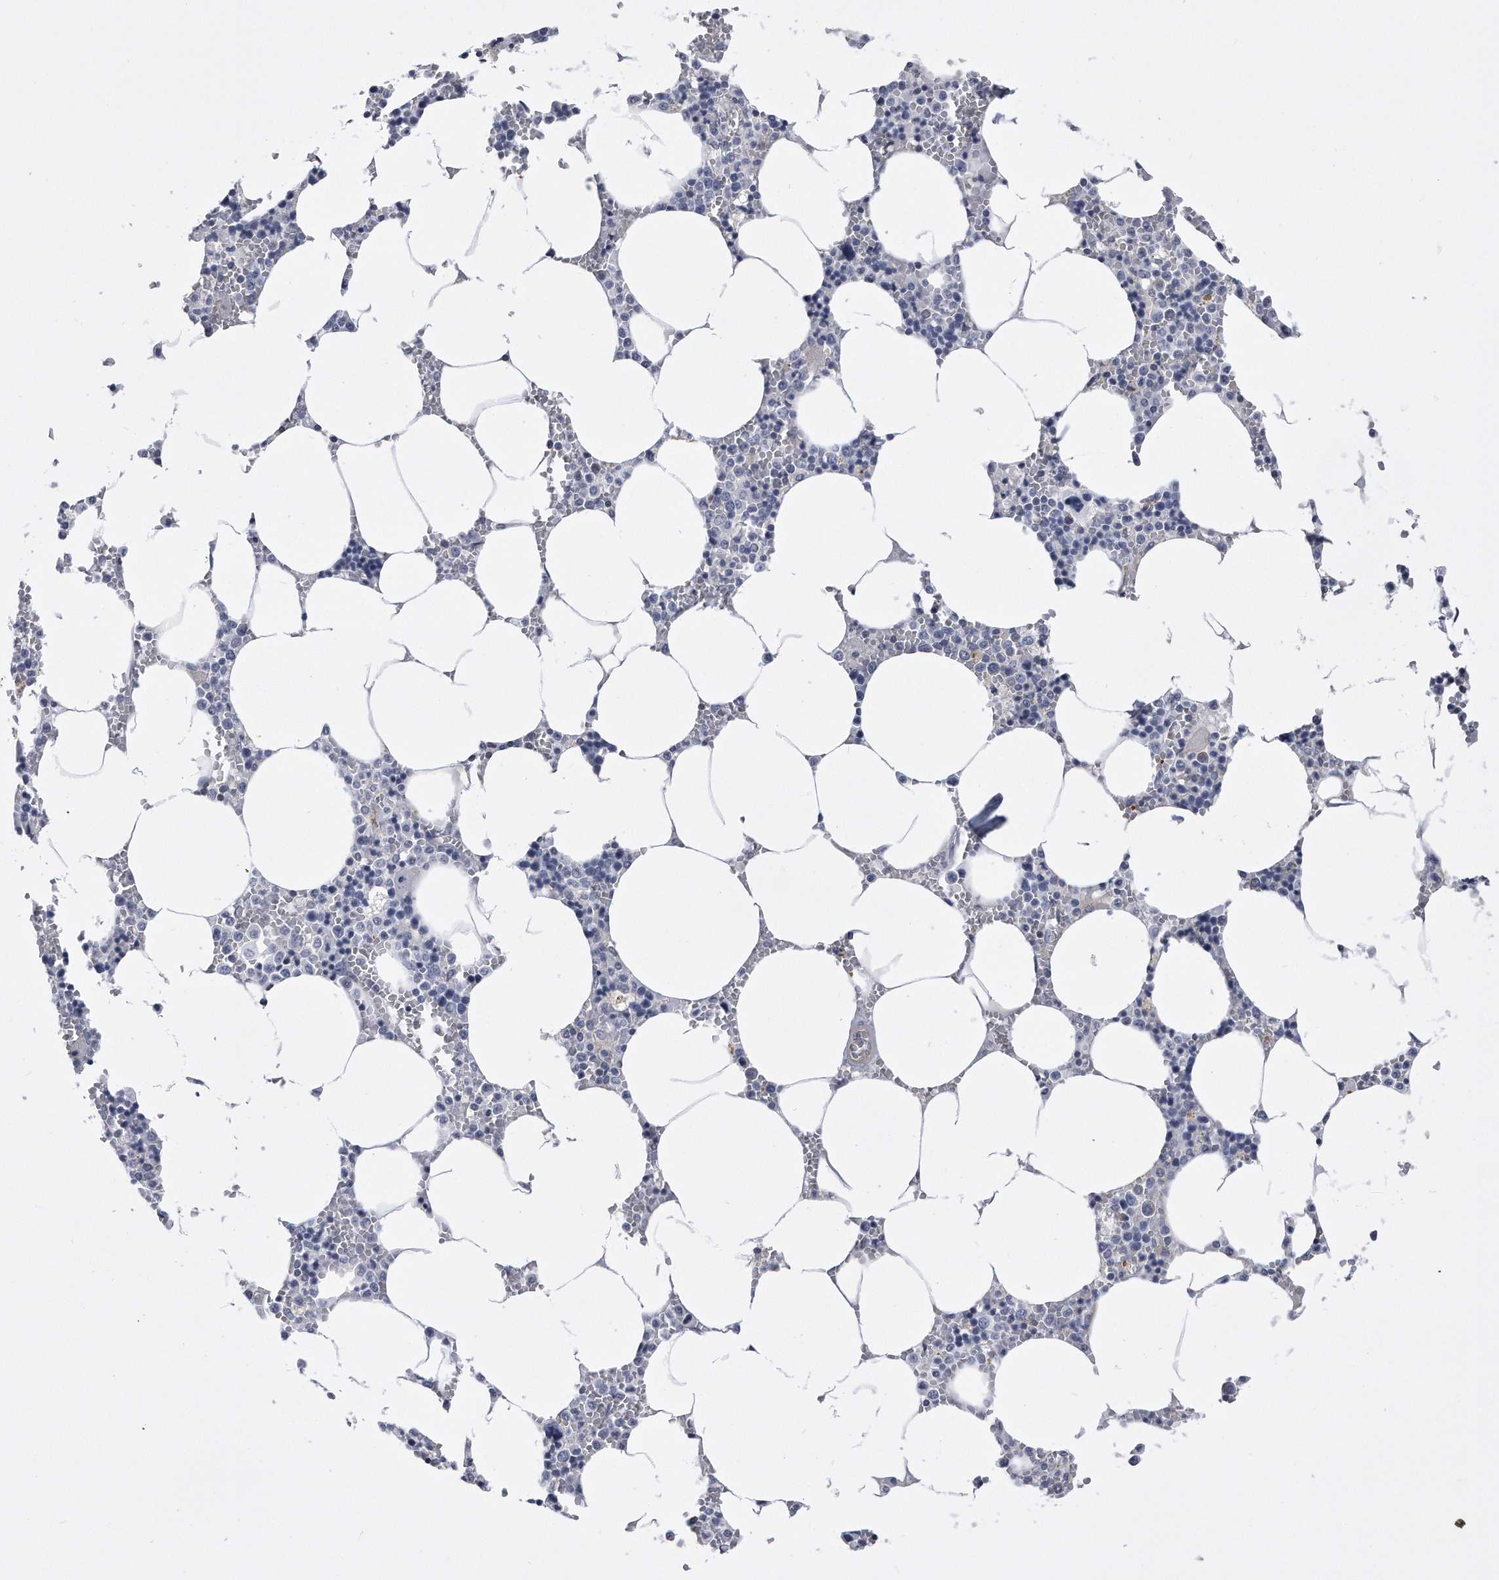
{"staining": {"intensity": "negative", "quantity": "none", "location": "none"}, "tissue": "bone marrow", "cell_type": "Hematopoietic cells", "image_type": "normal", "snomed": [{"axis": "morphology", "description": "Normal tissue, NOS"}, {"axis": "topography", "description": "Bone marrow"}], "caption": "Immunohistochemical staining of unremarkable bone marrow demonstrates no significant expression in hematopoietic cells.", "gene": "PYGB", "patient": {"sex": "male", "age": 70}}